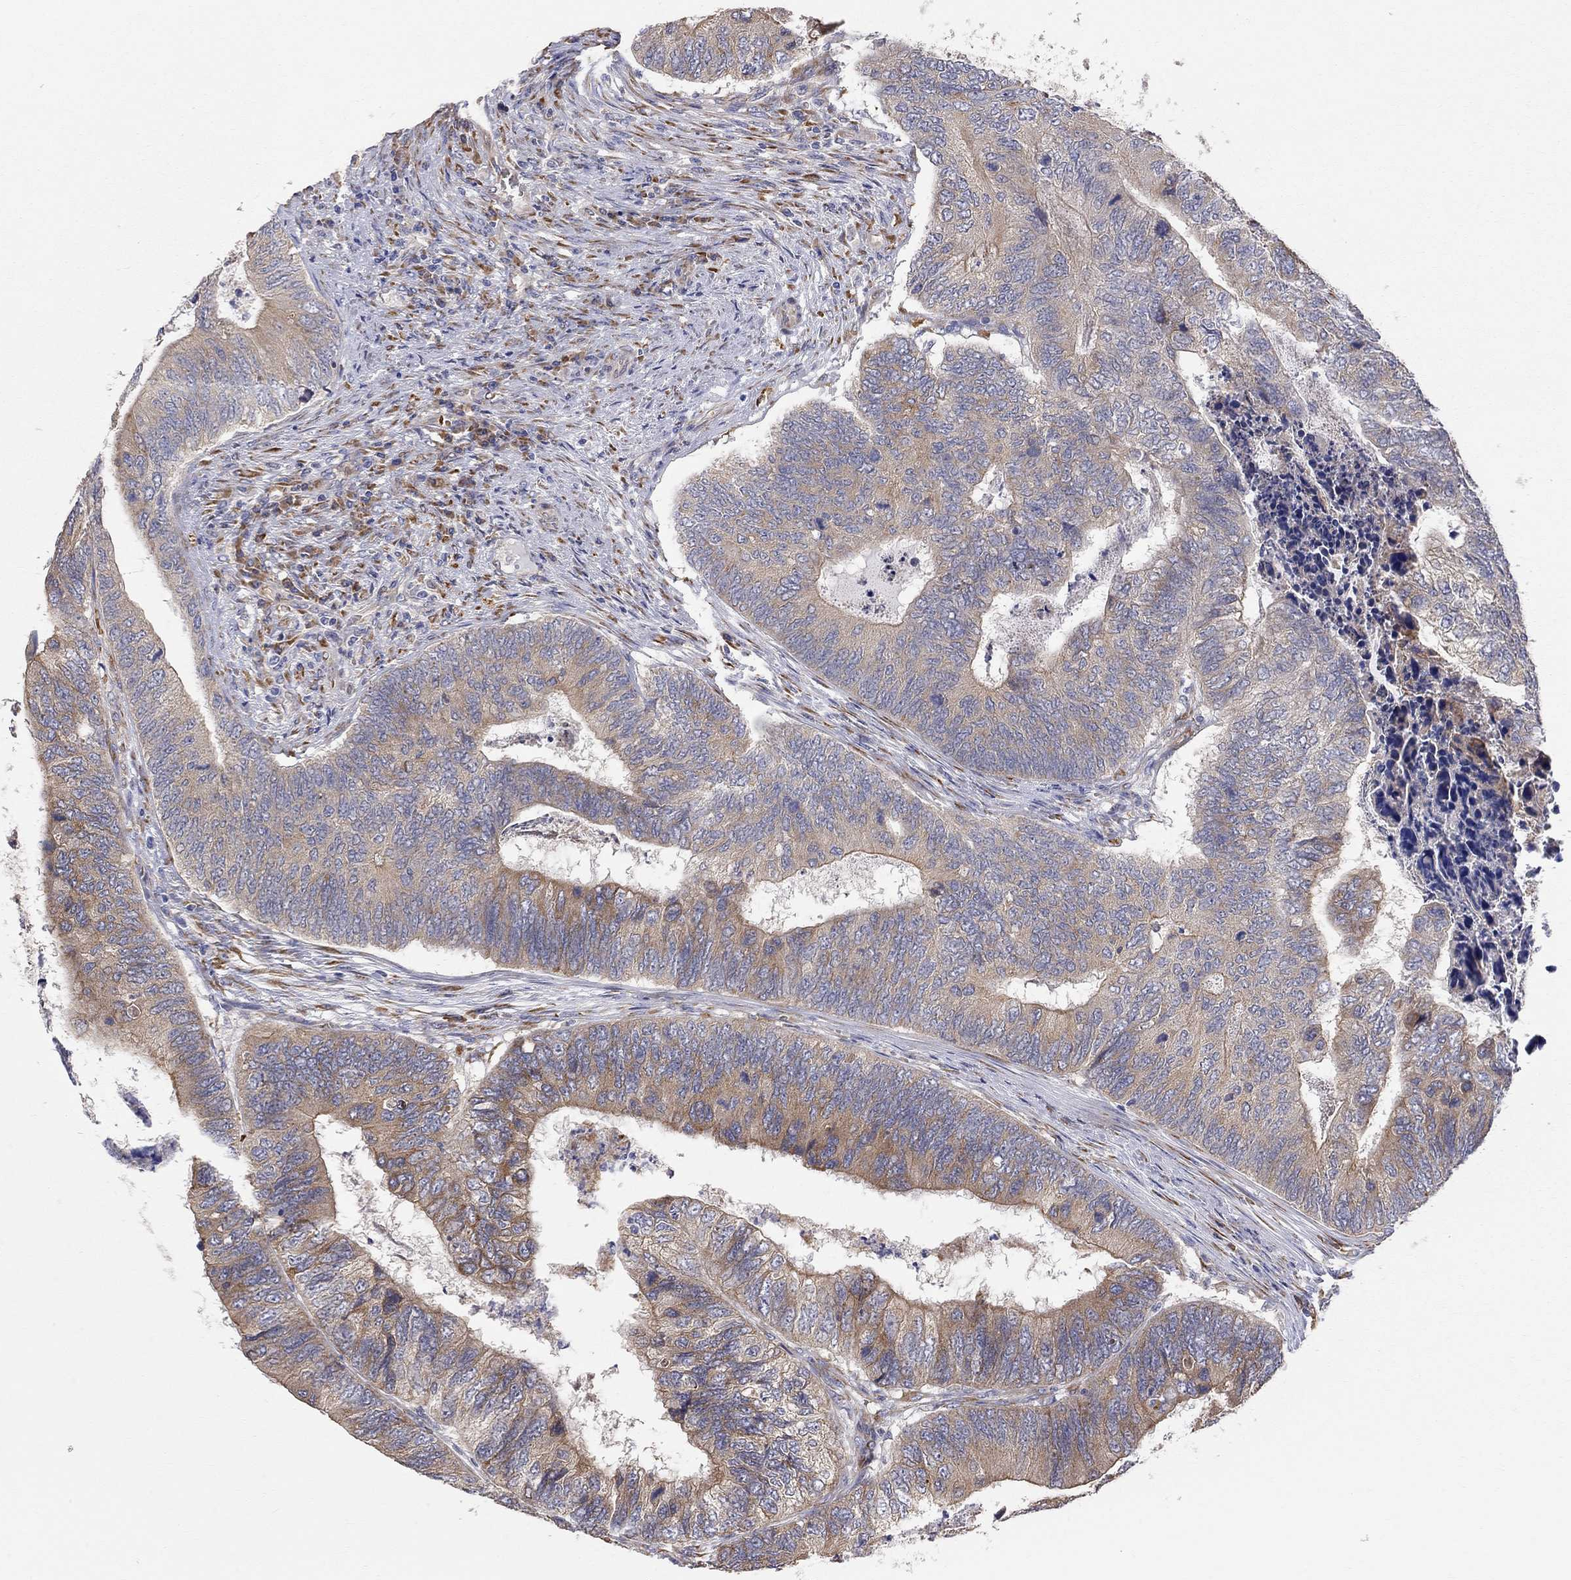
{"staining": {"intensity": "moderate", "quantity": "<25%", "location": "cytoplasmic/membranous"}, "tissue": "colorectal cancer", "cell_type": "Tumor cells", "image_type": "cancer", "snomed": [{"axis": "morphology", "description": "Adenocarcinoma, NOS"}, {"axis": "topography", "description": "Colon"}], "caption": "This histopathology image displays IHC staining of human adenocarcinoma (colorectal), with low moderate cytoplasmic/membranous positivity in about <25% of tumor cells.", "gene": "CASTOR1", "patient": {"sex": "female", "age": 67}}